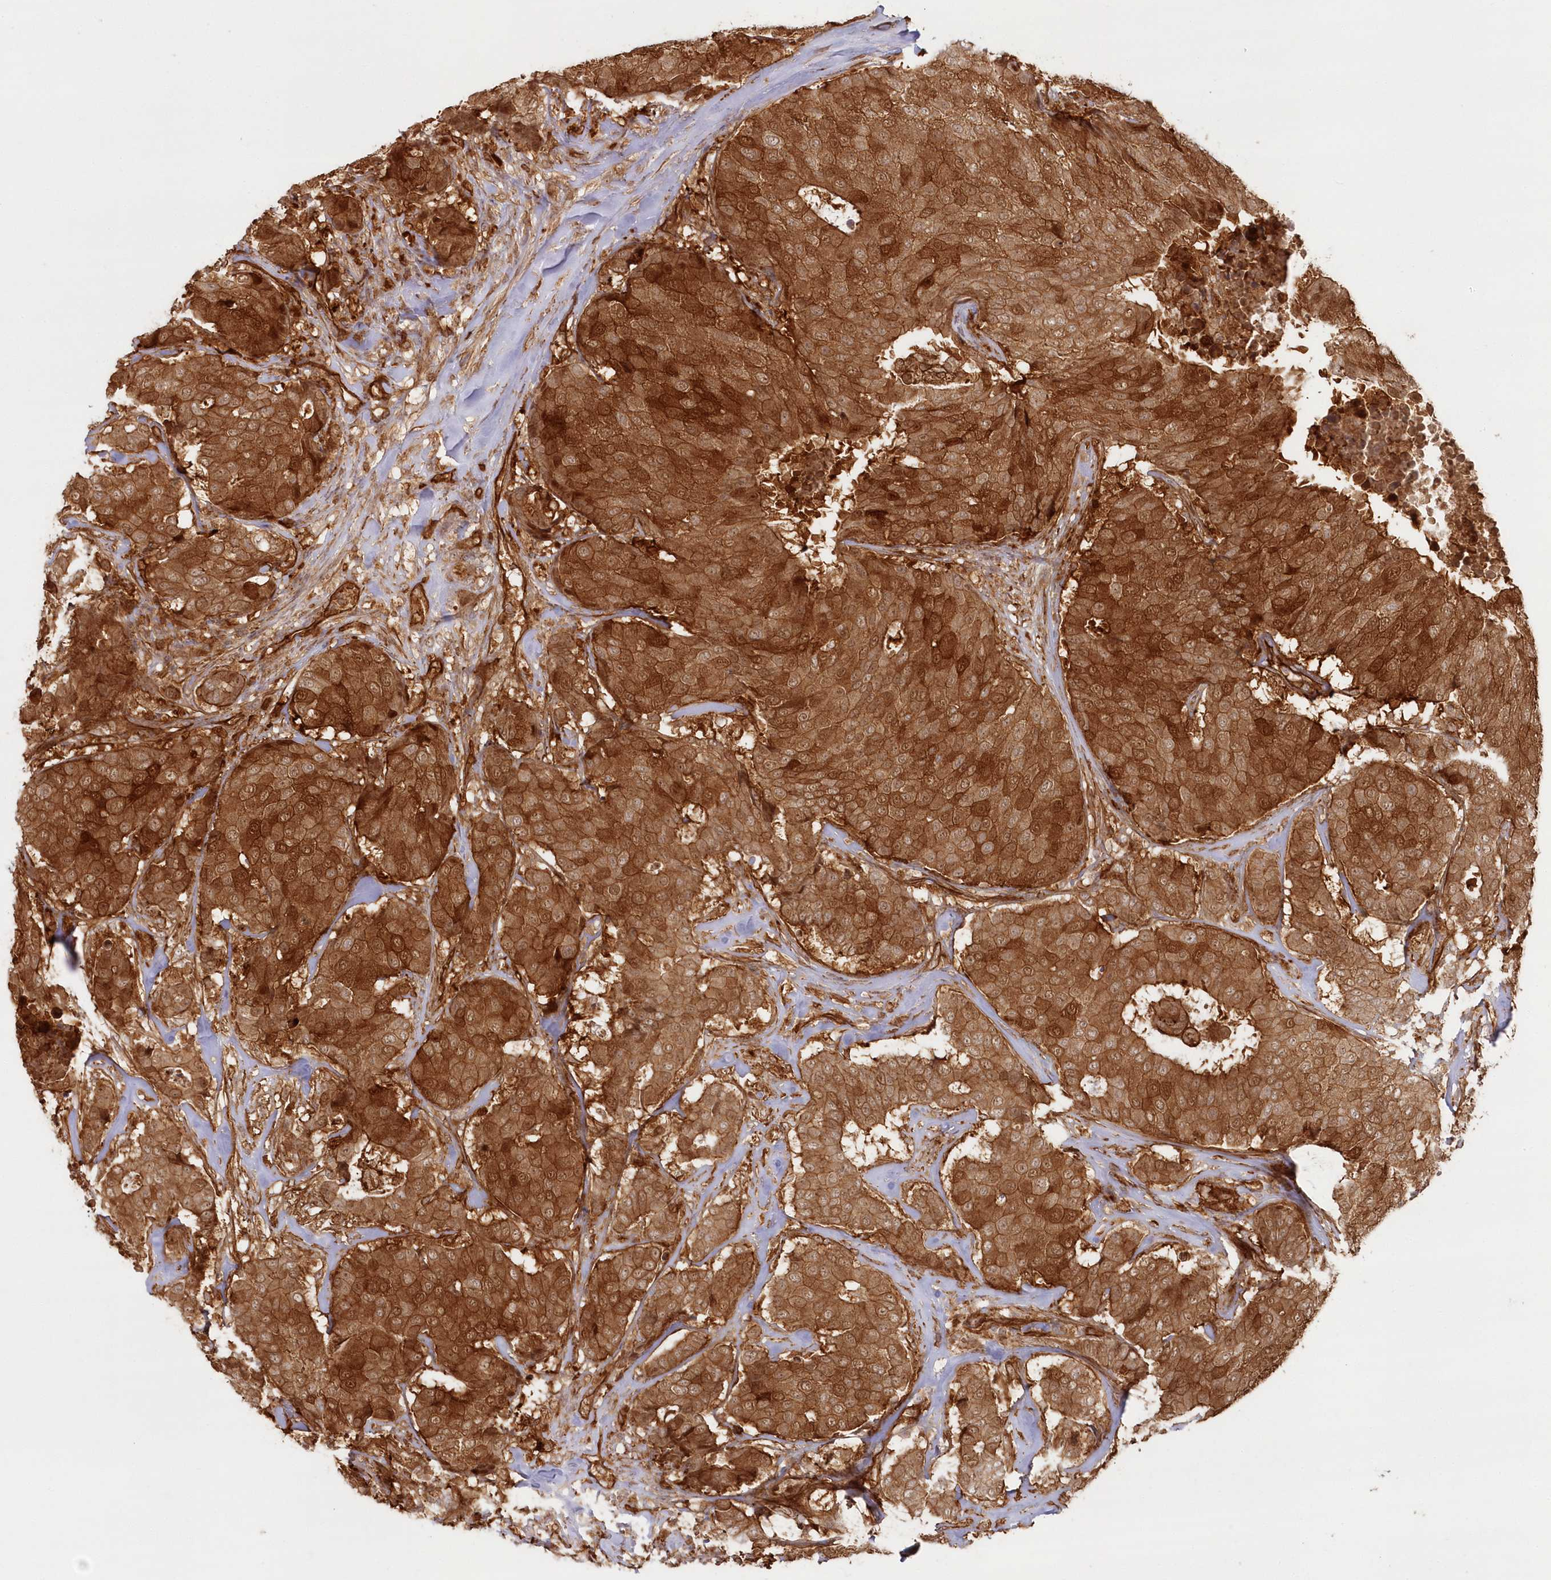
{"staining": {"intensity": "strong", "quantity": ">75%", "location": "cytoplasmic/membranous"}, "tissue": "breast cancer", "cell_type": "Tumor cells", "image_type": "cancer", "snomed": [{"axis": "morphology", "description": "Duct carcinoma"}, {"axis": "topography", "description": "Breast"}], "caption": "This histopathology image shows IHC staining of breast cancer (intraductal carcinoma), with high strong cytoplasmic/membranous expression in approximately >75% of tumor cells.", "gene": "RGCC", "patient": {"sex": "female", "age": 75}}